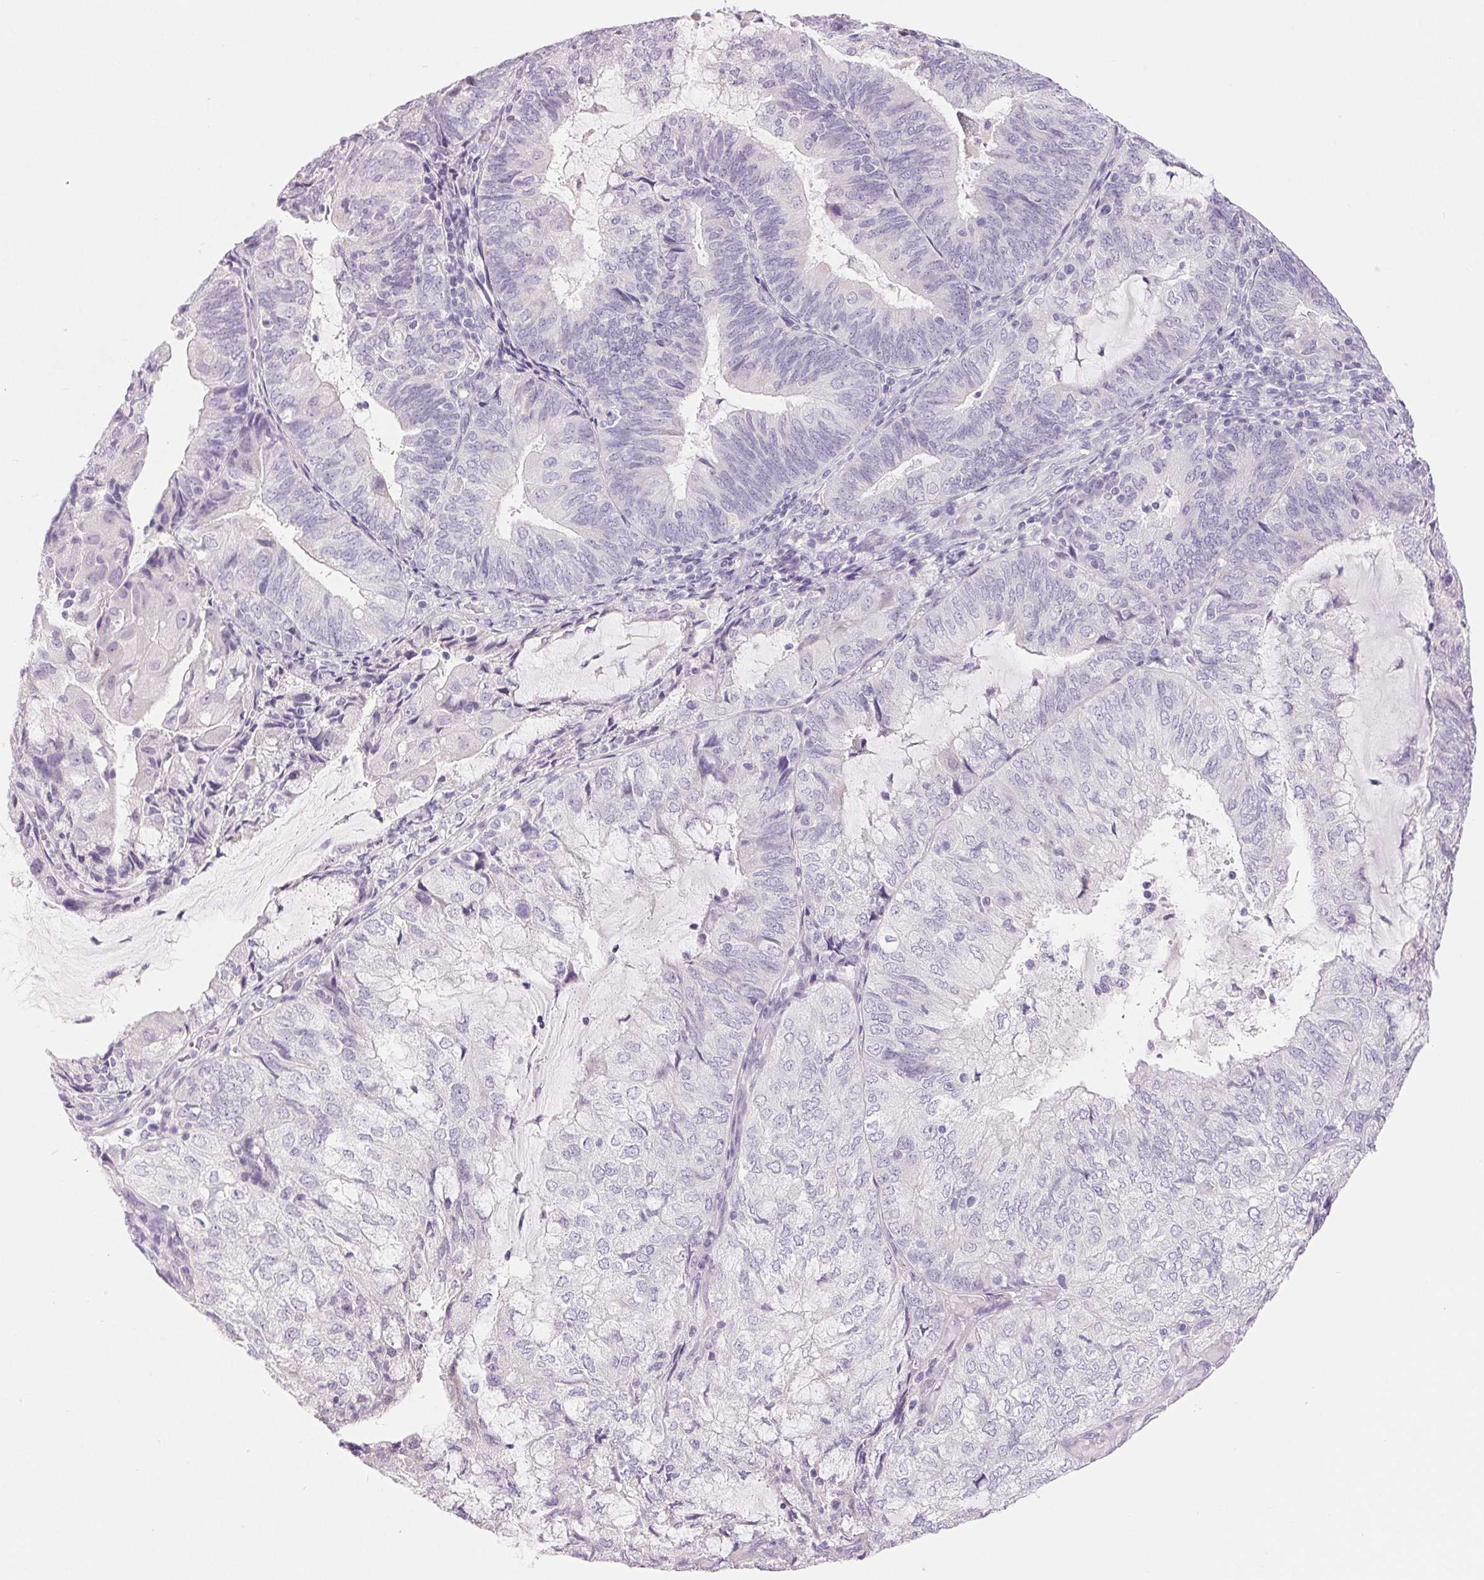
{"staining": {"intensity": "negative", "quantity": "none", "location": "none"}, "tissue": "endometrial cancer", "cell_type": "Tumor cells", "image_type": "cancer", "snomed": [{"axis": "morphology", "description": "Adenocarcinoma, NOS"}, {"axis": "topography", "description": "Endometrium"}], "caption": "This is an immunohistochemistry micrograph of endometrial adenocarcinoma. There is no staining in tumor cells.", "gene": "SPACA5B", "patient": {"sex": "female", "age": 81}}